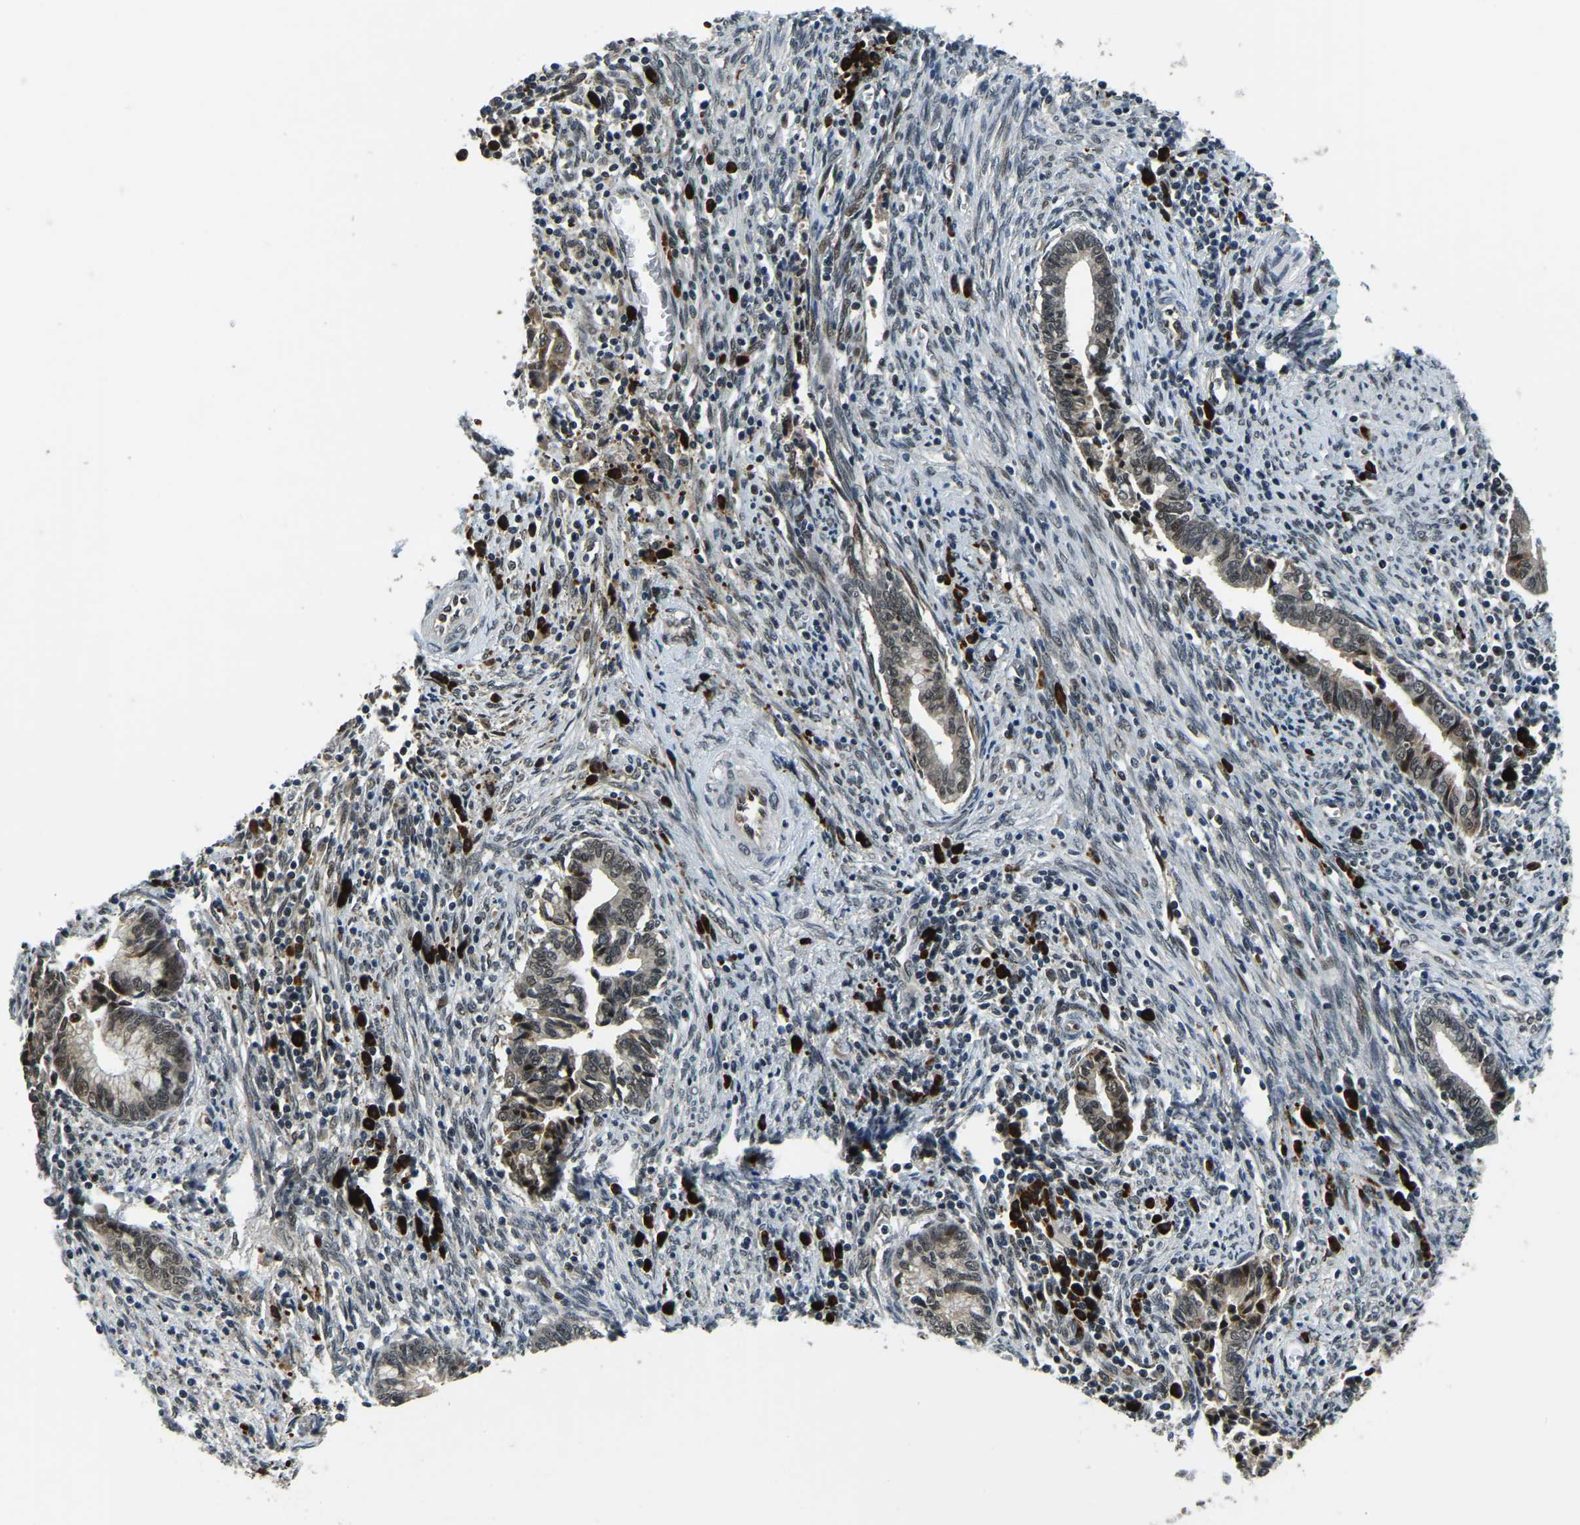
{"staining": {"intensity": "moderate", "quantity": ">75%", "location": "cytoplasmic/membranous,nuclear"}, "tissue": "cervical cancer", "cell_type": "Tumor cells", "image_type": "cancer", "snomed": [{"axis": "morphology", "description": "Adenocarcinoma, NOS"}, {"axis": "topography", "description": "Cervix"}], "caption": "An immunohistochemistry micrograph of neoplastic tissue is shown. Protein staining in brown highlights moderate cytoplasmic/membranous and nuclear positivity in adenocarcinoma (cervical) within tumor cells.", "gene": "ING2", "patient": {"sex": "female", "age": 44}}